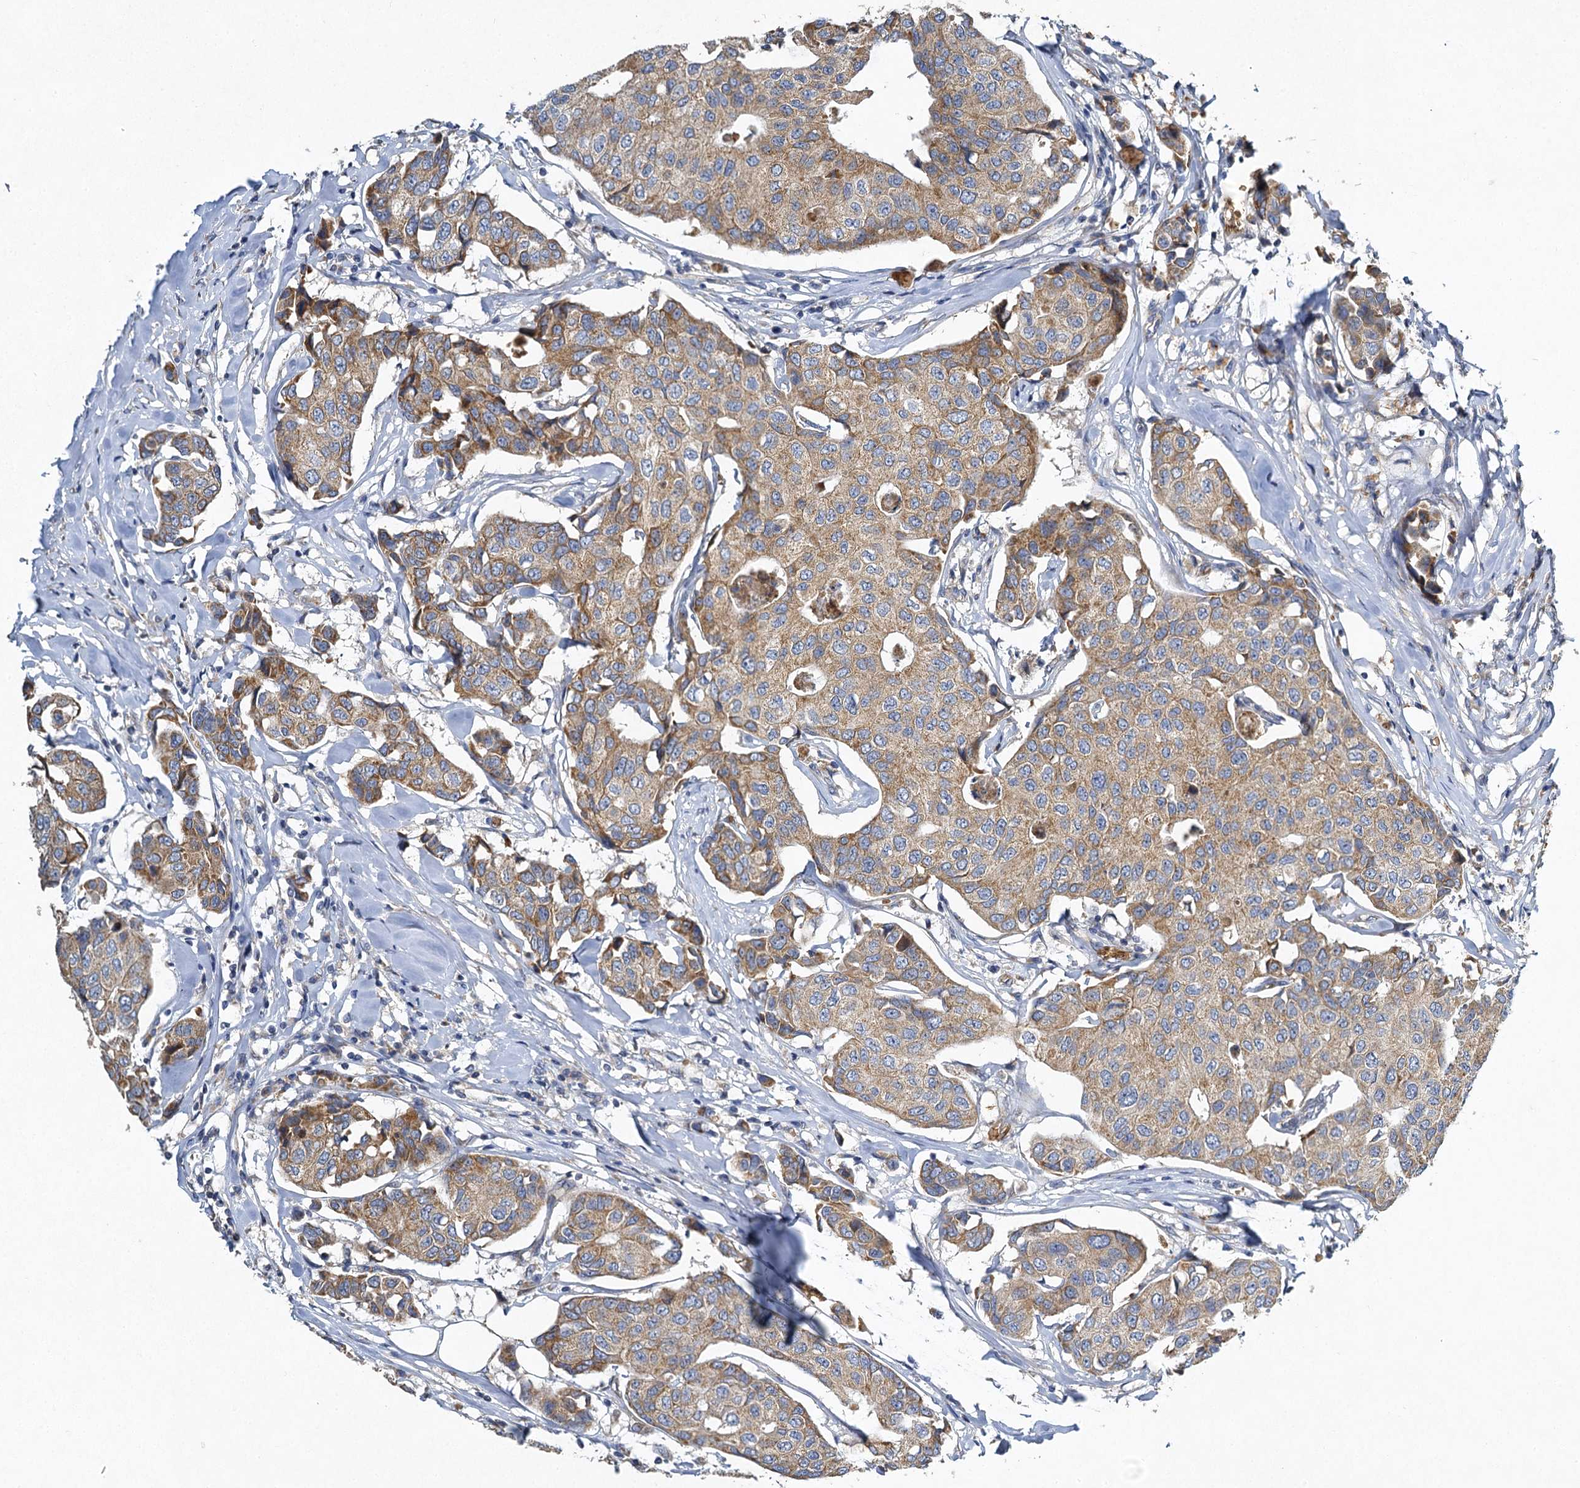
{"staining": {"intensity": "moderate", "quantity": ">75%", "location": "cytoplasmic/membranous"}, "tissue": "breast cancer", "cell_type": "Tumor cells", "image_type": "cancer", "snomed": [{"axis": "morphology", "description": "Duct carcinoma"}, {"axis": "topography", "description": "Breast"}], "caption": "A micrograph of infiltrating ductal carcinoma (breast) stained for a protein shows moderate cytoplasmic/membranous brown staining in tumor cells. (Brightfield microscopy of DAB IHC at high magnification).", "gene": "BCS1L", "patient": {"sex": "female", "age": 80}}